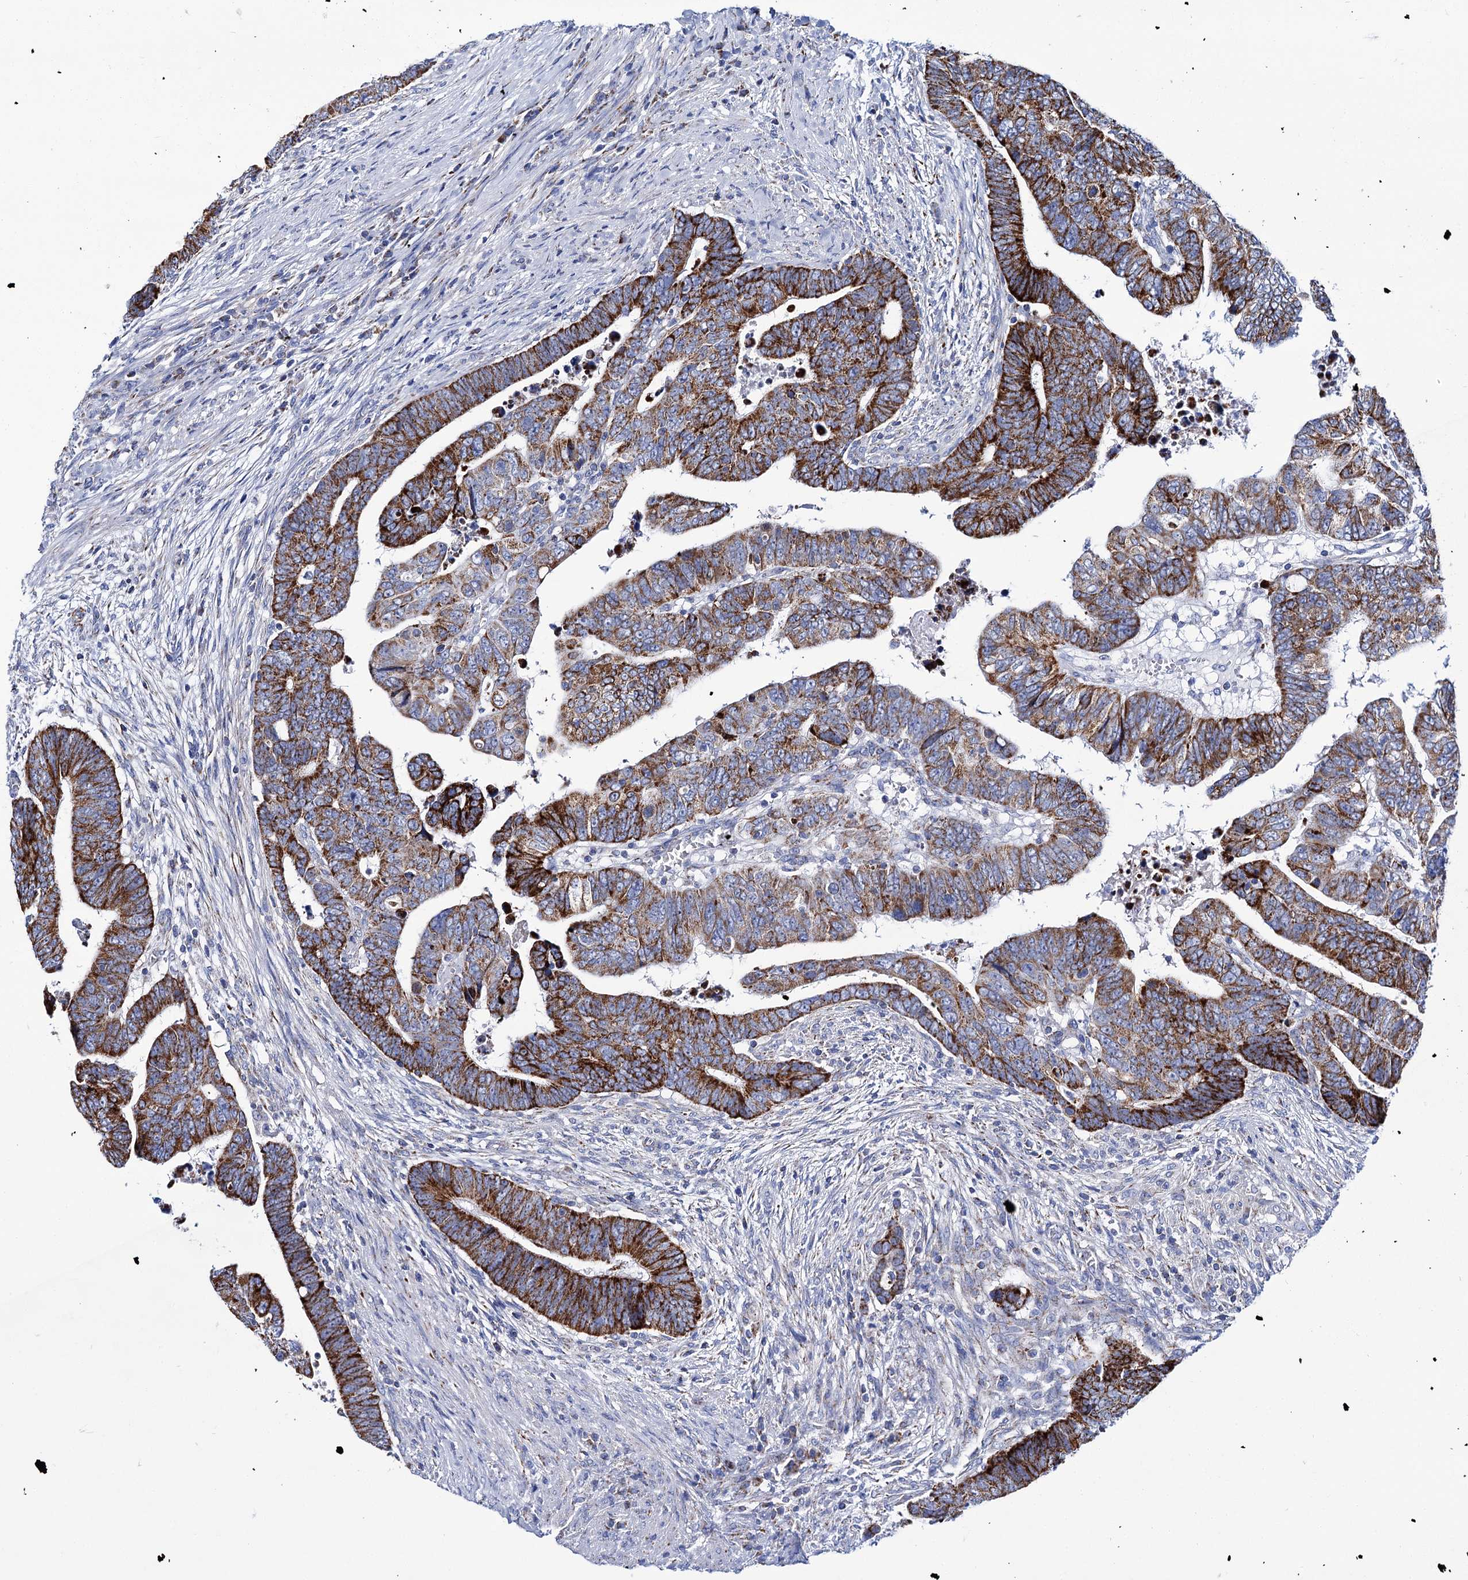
{"staining": {"intensity": "strong", "quantity": ">75%", "location": "cytoplasmic/membranous"}, "tissue": "colorectal cancer", "cell_type": "Tumor cells", "image_type": "cancer", "snomed": [{"axis": "morphology", "description": "Normal tissue, NOS"}, {"axis": "morphology", "description": "Adenocarcinoma, NOS"}, {"axis": "topography", "description": "Rectum"}], "caption": "Protein positivity by immunohistochemistry (IHC) demonstrates strong cytoplasmic/membranous staining in approximately >75% of tumor cells in colorectal cancer (adenocarcinoma).", "gene": "UBASH3B", "patient": {"sex": "female", "age": 65}}